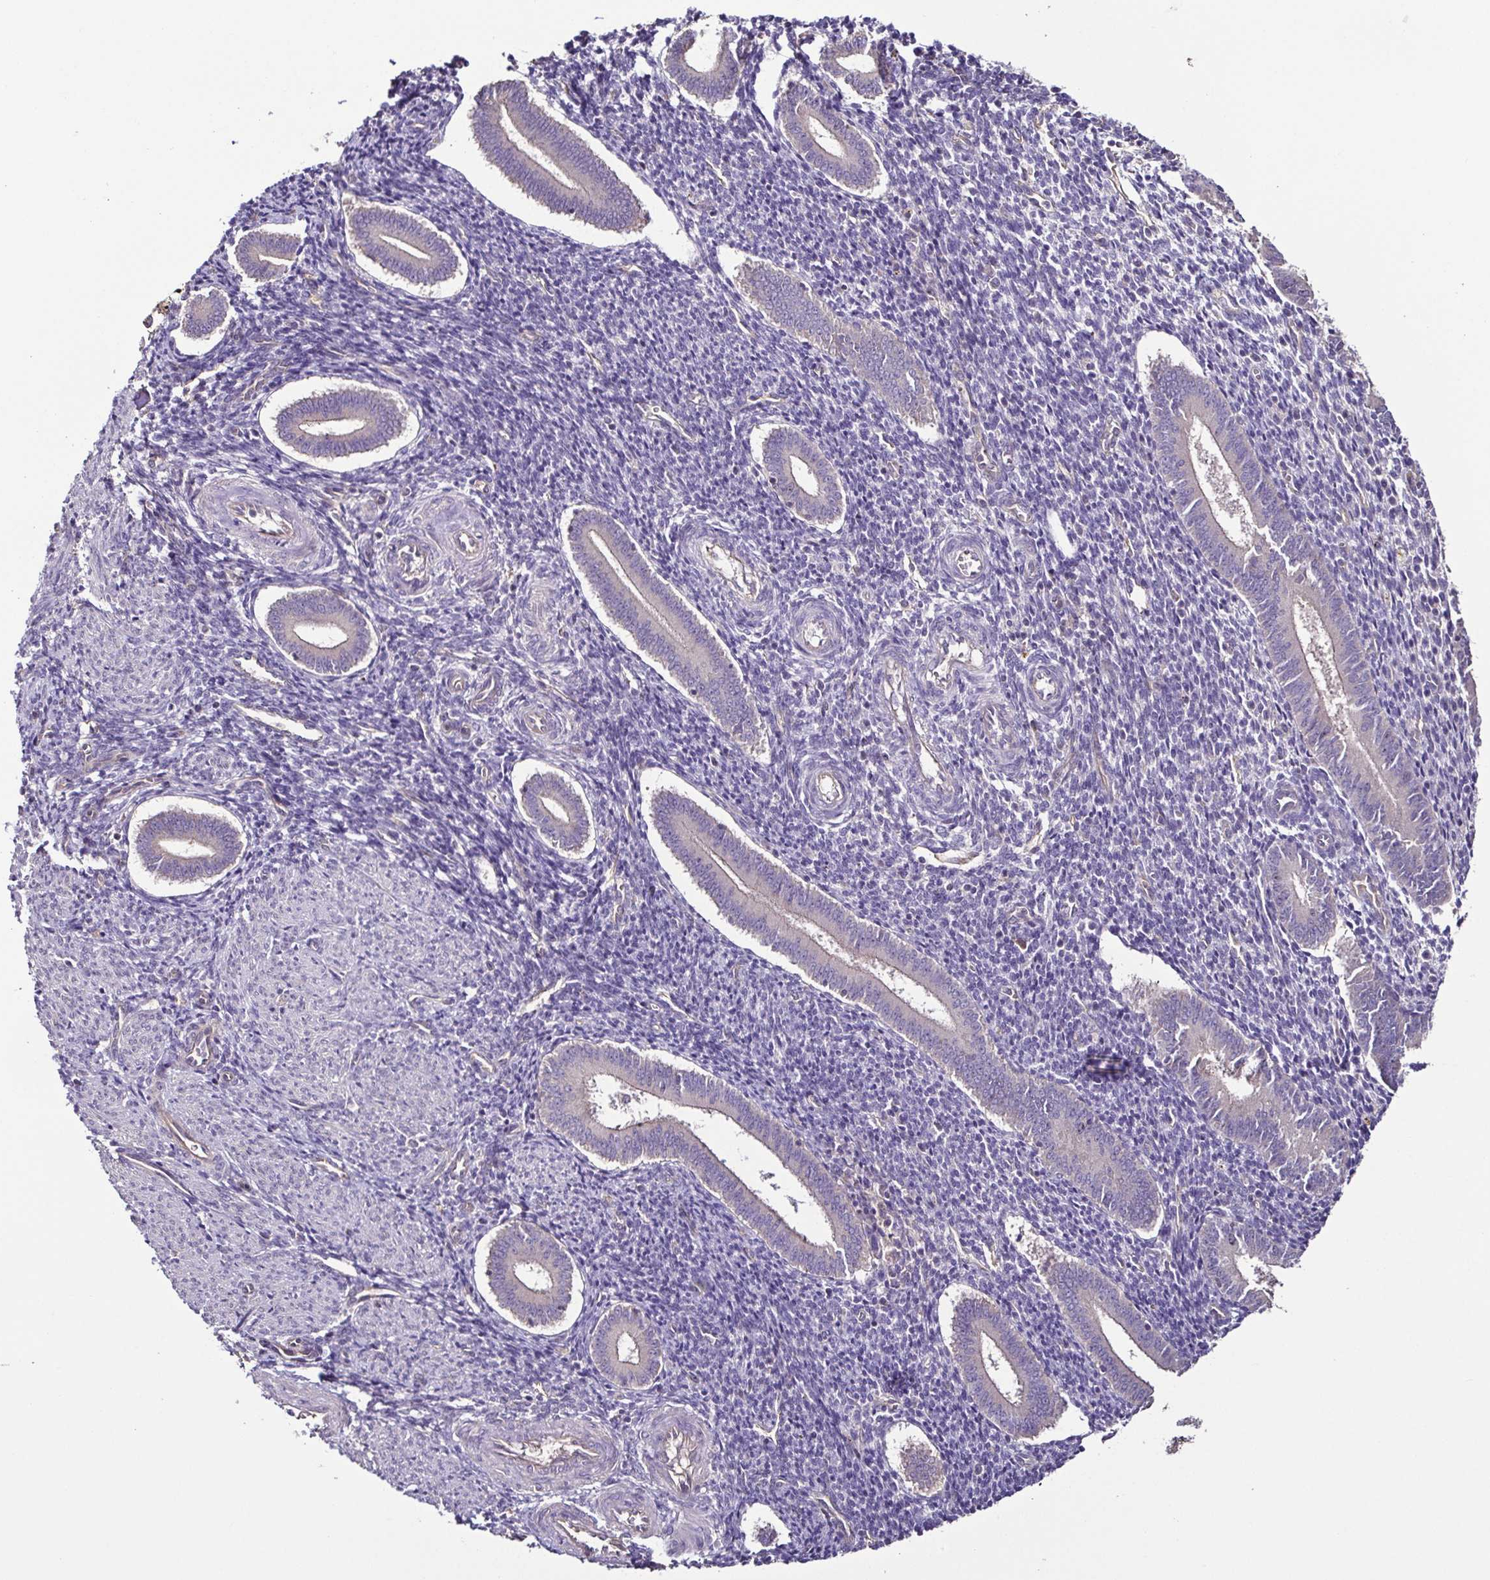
{"staining": {"intensity": "negative", "quantity": "none", "location": "none"}, "tissue": "endometrium", "cell_type": "Cells in endometrial stroma", "image_type": "normal", "snomed": [{"axis": "morphology", "description": "Normal tissue, NOS"}, {"axis": "topography", "description": "Endometrium"}], "caption": "Endometrium stained for a protein using immunohistochemistry displays no staining cells in endometrial stroma.", "gene": "LMOD2", "patient": {"sex": "female", "age": 25}}